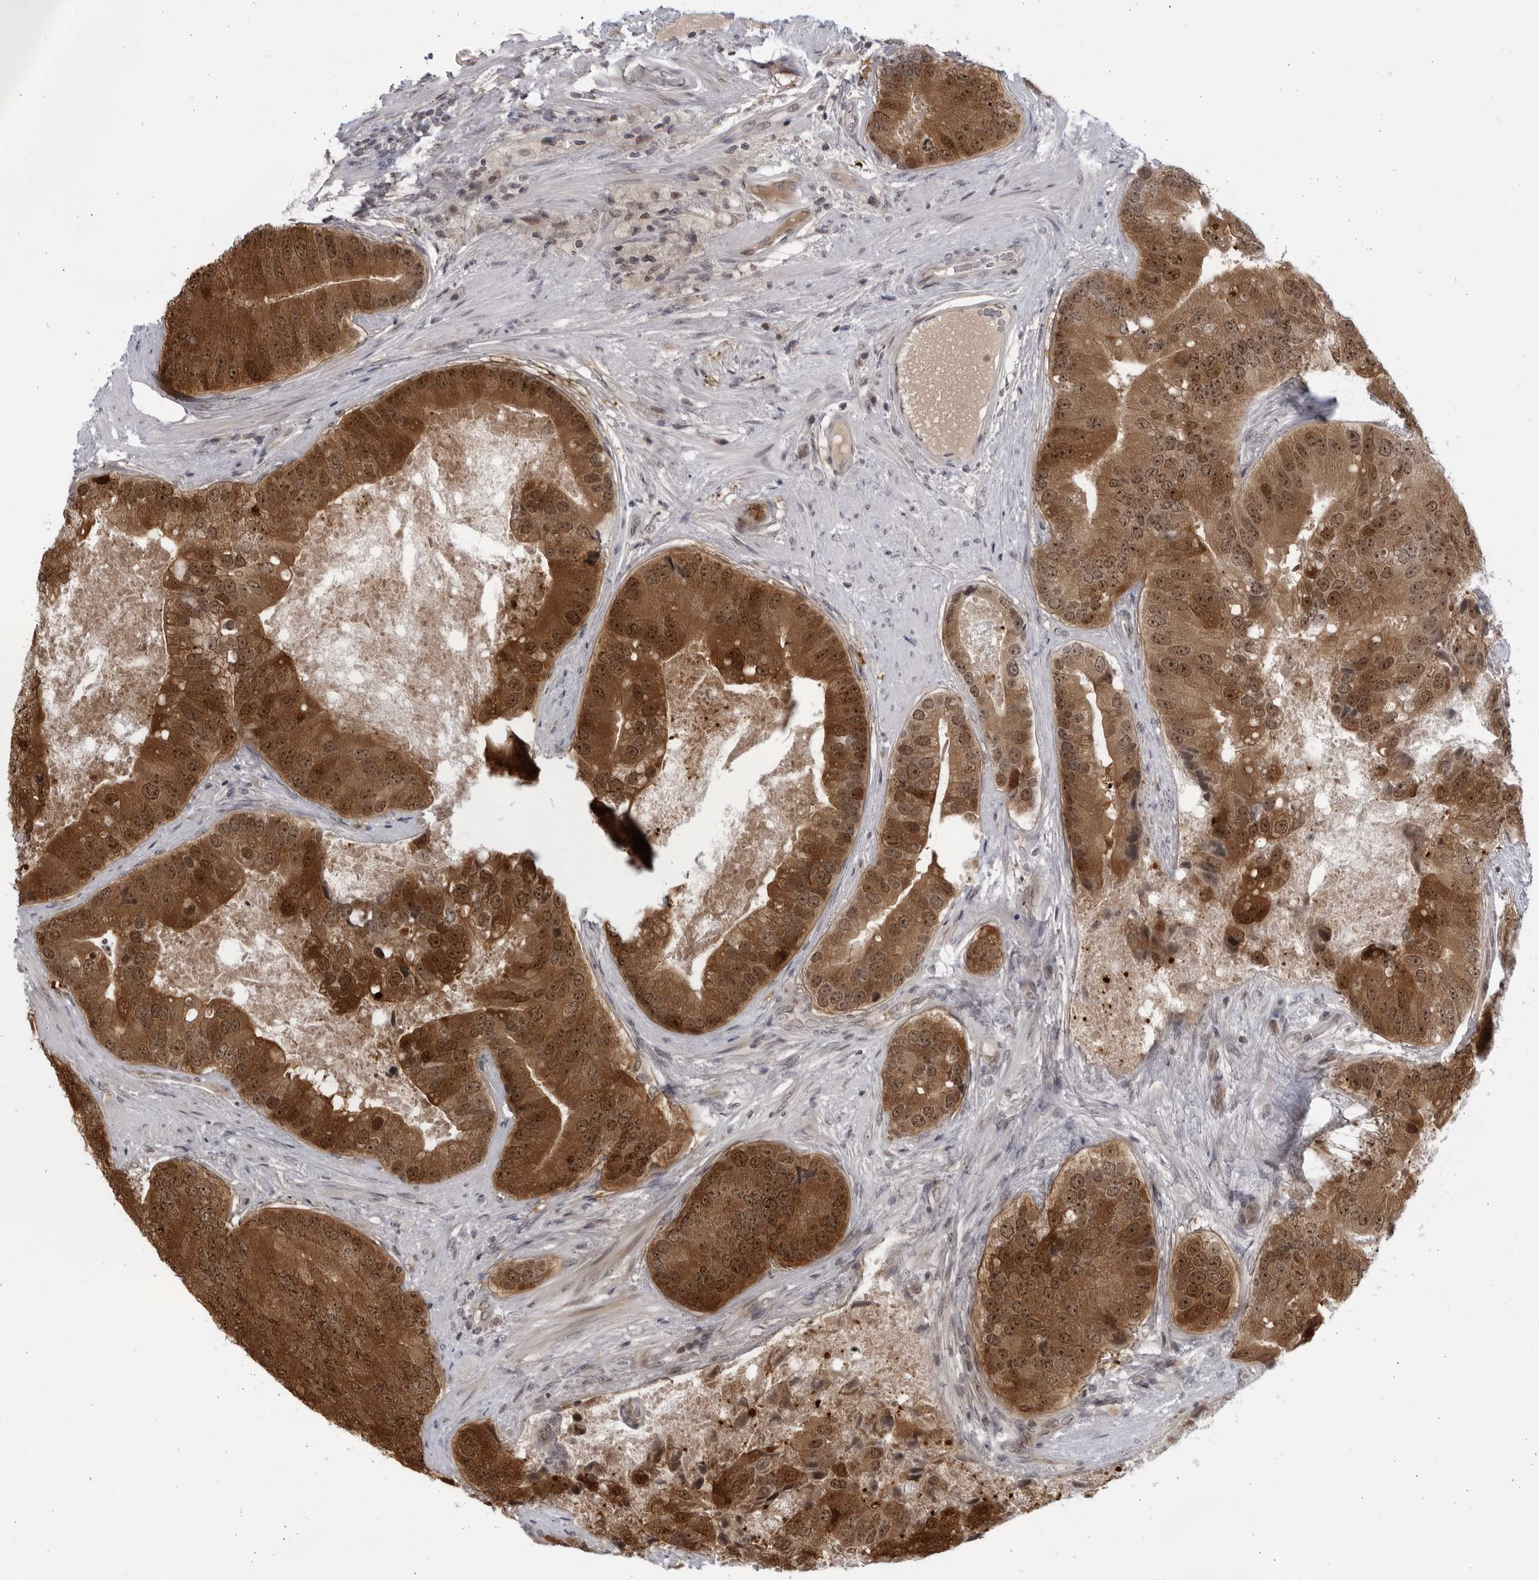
{"staining": {"intensity": "strong", "quantity": ">75%", "location": "cytoplasmic/membranous,nuclear"}, "tissue": "prostate cancer", "cell_type": "Tumor cells", "image_type": "cancer", "snomed": [{"axis": "morphology", "description": "Adenocarcinoma, High grade"}, {"axis": "topography", "description": "Prostate"}], "caption": "Prostate cancer (adenocarcinoma (high-grade)) was stained to show a protein in brown. There is high levels of strong cytoplasmic/membranous and nuclear staining in approximately >75% of tumor cells.", "gene": "ITGB3BP", "patient": {"sex": "male", "age": 70}}